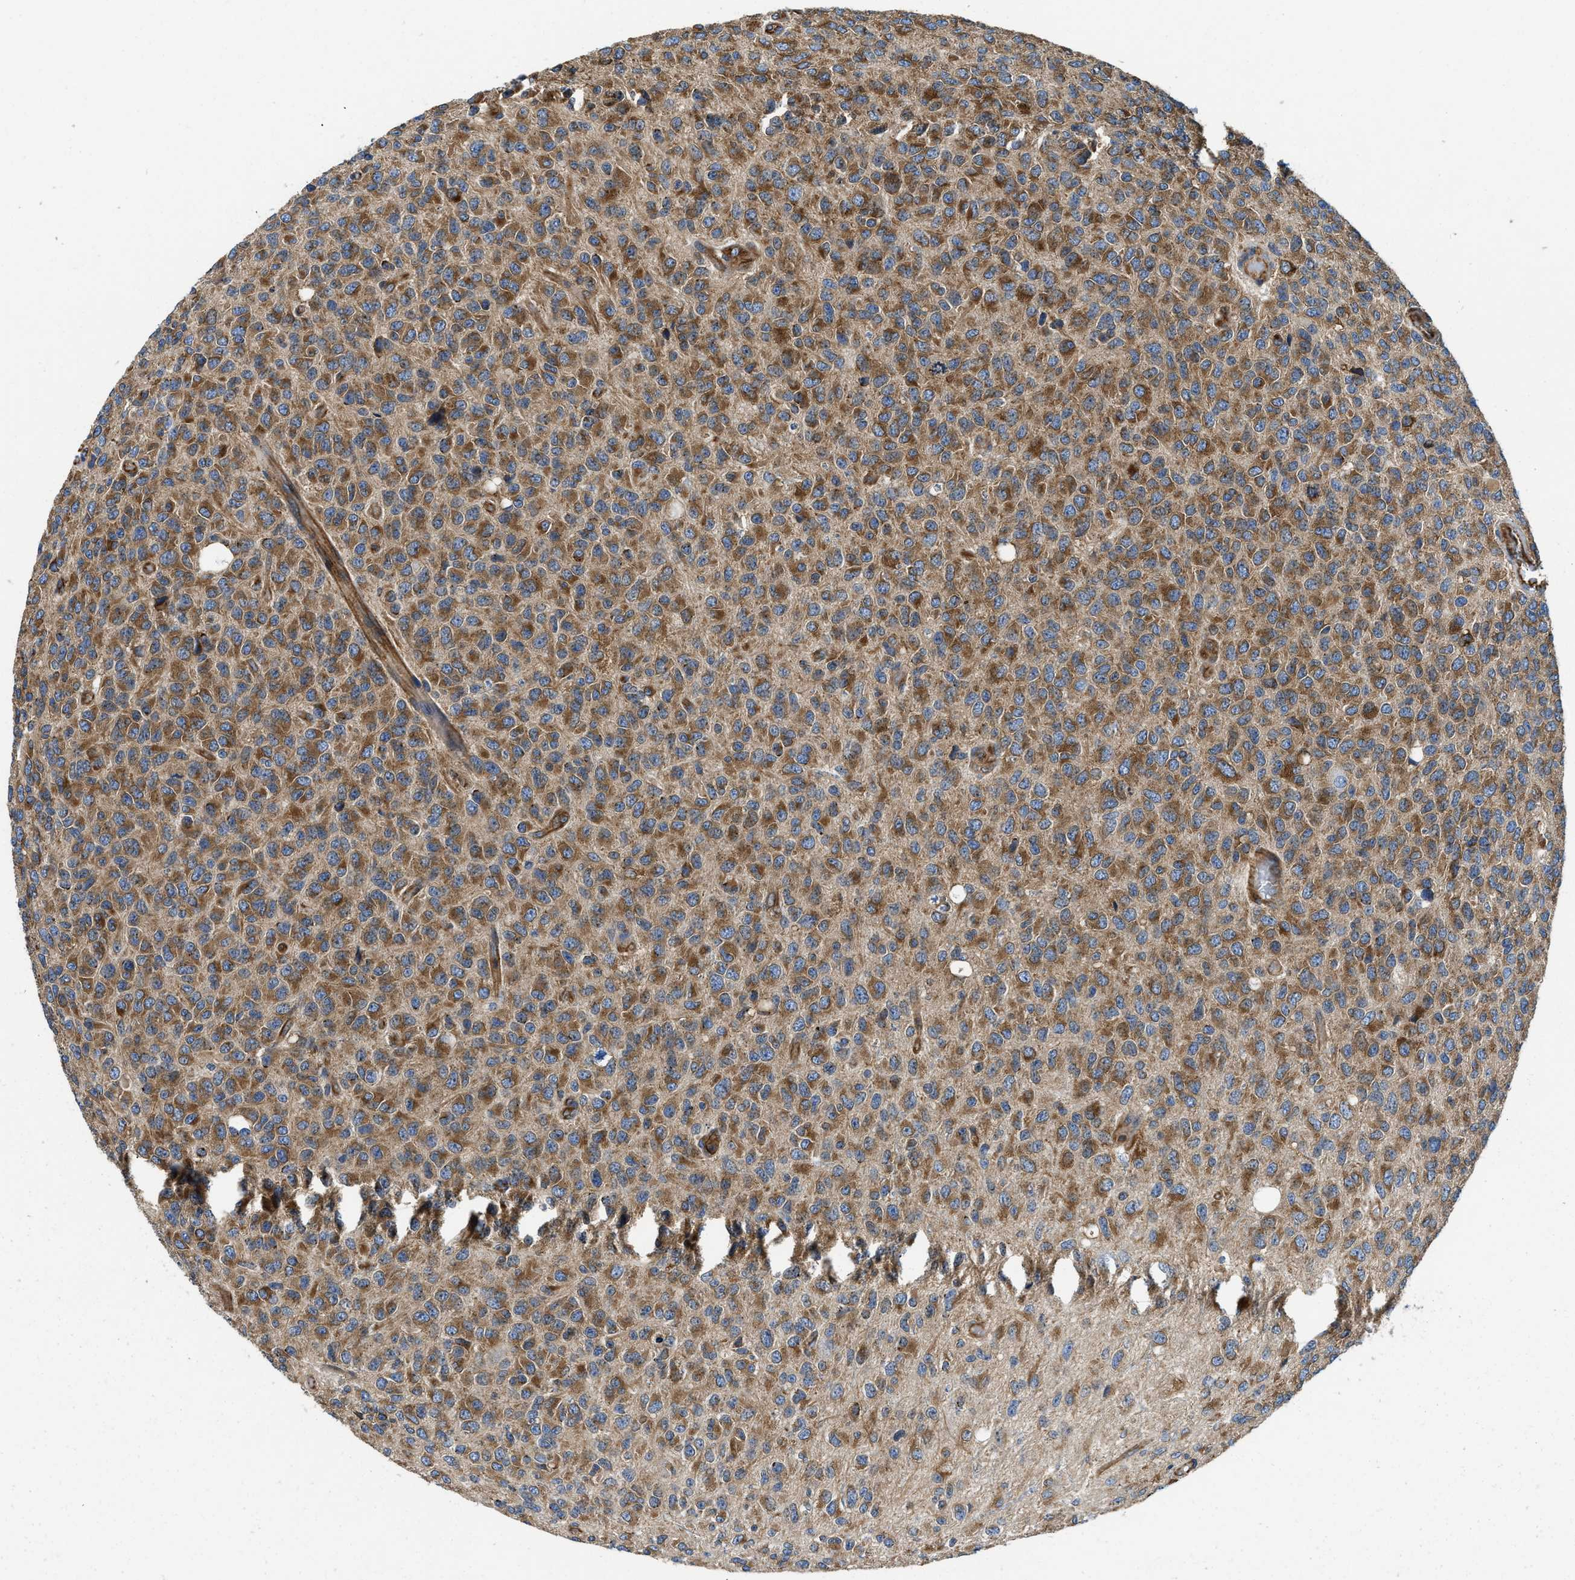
{"staining": {"intensity": "moderate", "quantity": ">75%", "location": "cytoplasmic/membranous"}, "tissue": "glioma", "cell_type": "Tumor cells", "image_type": "cancer", "snomed": [{"axis": "morphology", "description": "Glioma, malignant, High grade"}, {"axis": "topography", "description": "pancreas cauda"}], "caption": "Immunohistochemical staining of glioma exhibits medium levels of moderate cytoplasmic/membranous positivity in about >75% of tumor cells. (Stains: DAB (3,3'-diaminobenzidine) in brown, nuclei in blue, Microscopy: brightfield microscopy at high magnification).", "gene": "HSD17B12", "patient": {"sex": "male", "age": 60}}